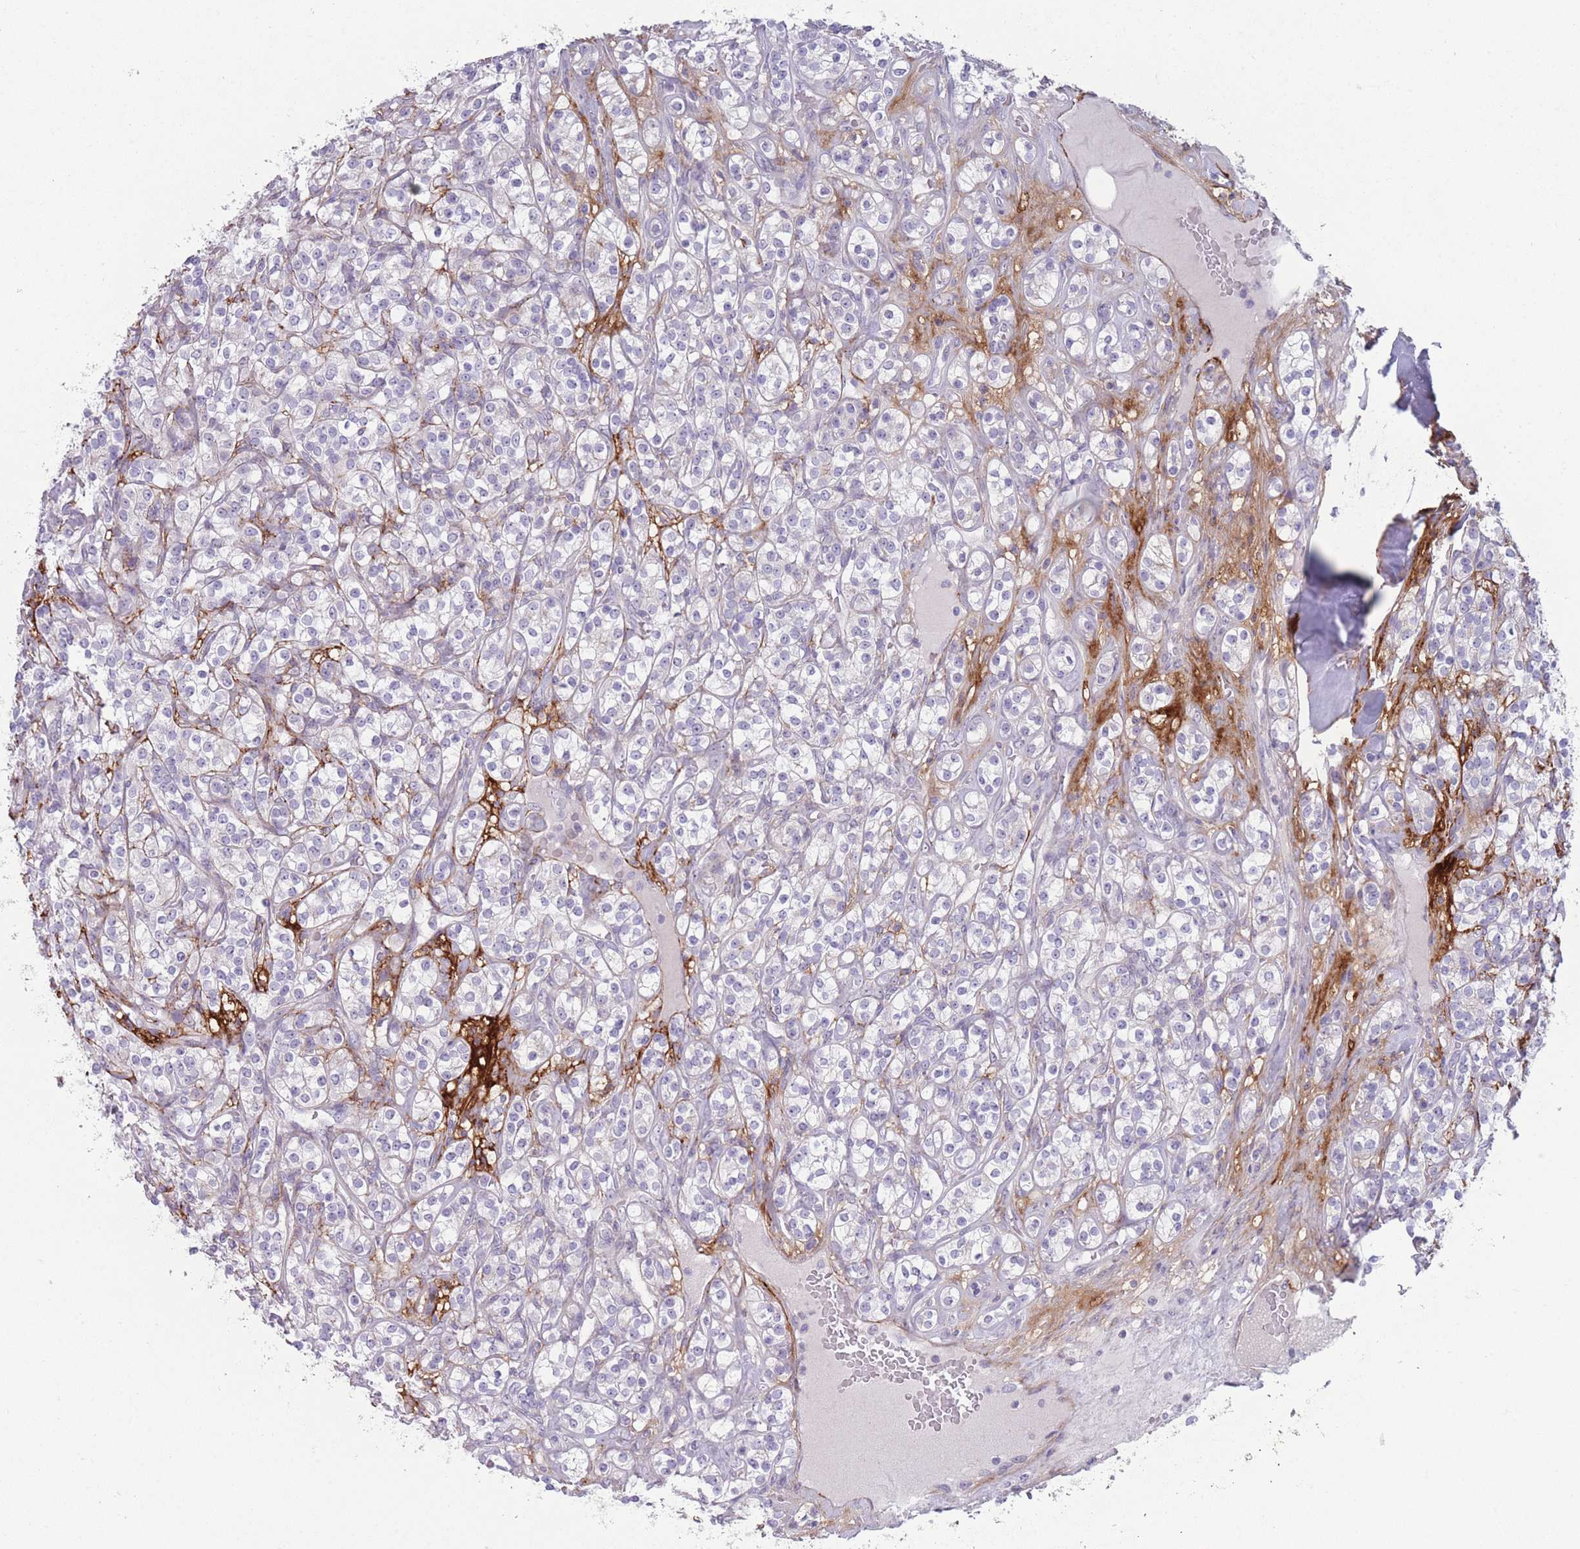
{"staining": {"intensity": "negative", "quantity": "none", "location": "none"}, "tissue": "renal cancer", "cell_type": "Tumor cells", "image_type": "cancer", "snomed": [{"axis": "morphology", "description": "Adenocarcinoma, NOS"}, {"axis": "topography", "description": "Kidney"}], "caption": "There is no significant expression in tumor cells of renal cancer (adenocarcinoma).", "gene": "PAIP2B", "patient": {"sex": "male", "age": 77}}